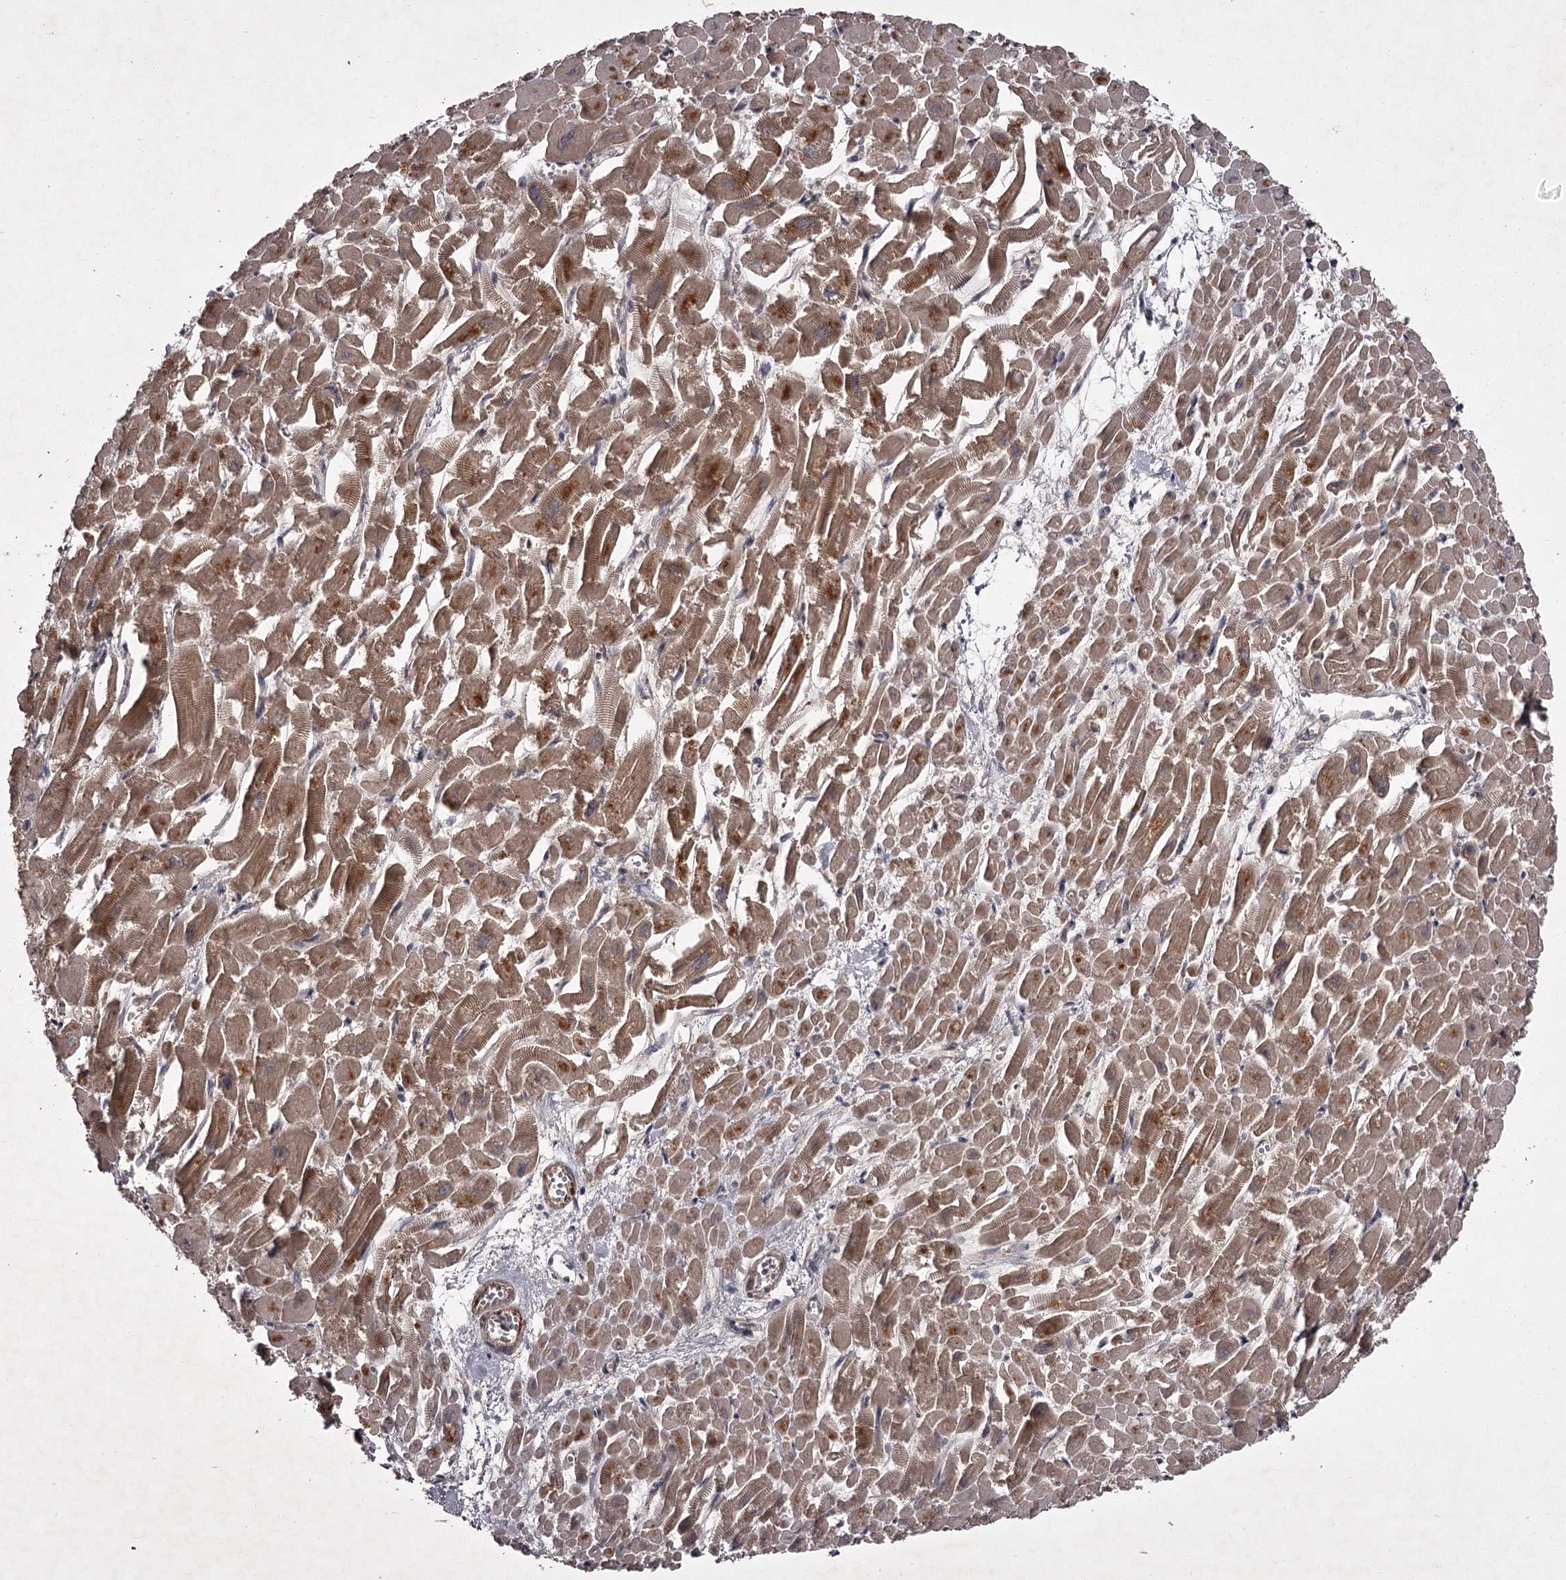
{"staining": {"intensity": "moderate", "quantity": ">75%", "location": "cytoplasmic/membranous"}, "tissue": "heart muscle", "cell_type": "Cardiomyocytes", "image_type": "normal", "snomed": [{"axis": "morphology", "description": "Normal tissue, NOS"}, {"axis": "topography", "description": "Heart"}], "caption": "This micrograph displays unremarkable heart muscle stained with IHC to label a protein in brown. The cytoplasmic/membranous of cardiomyocytes show moderate positivity for the protein. Nuclei are counter-stained blue.", "gene": "TBC1D23", "patient": {"sex": "male", "age": 54}}